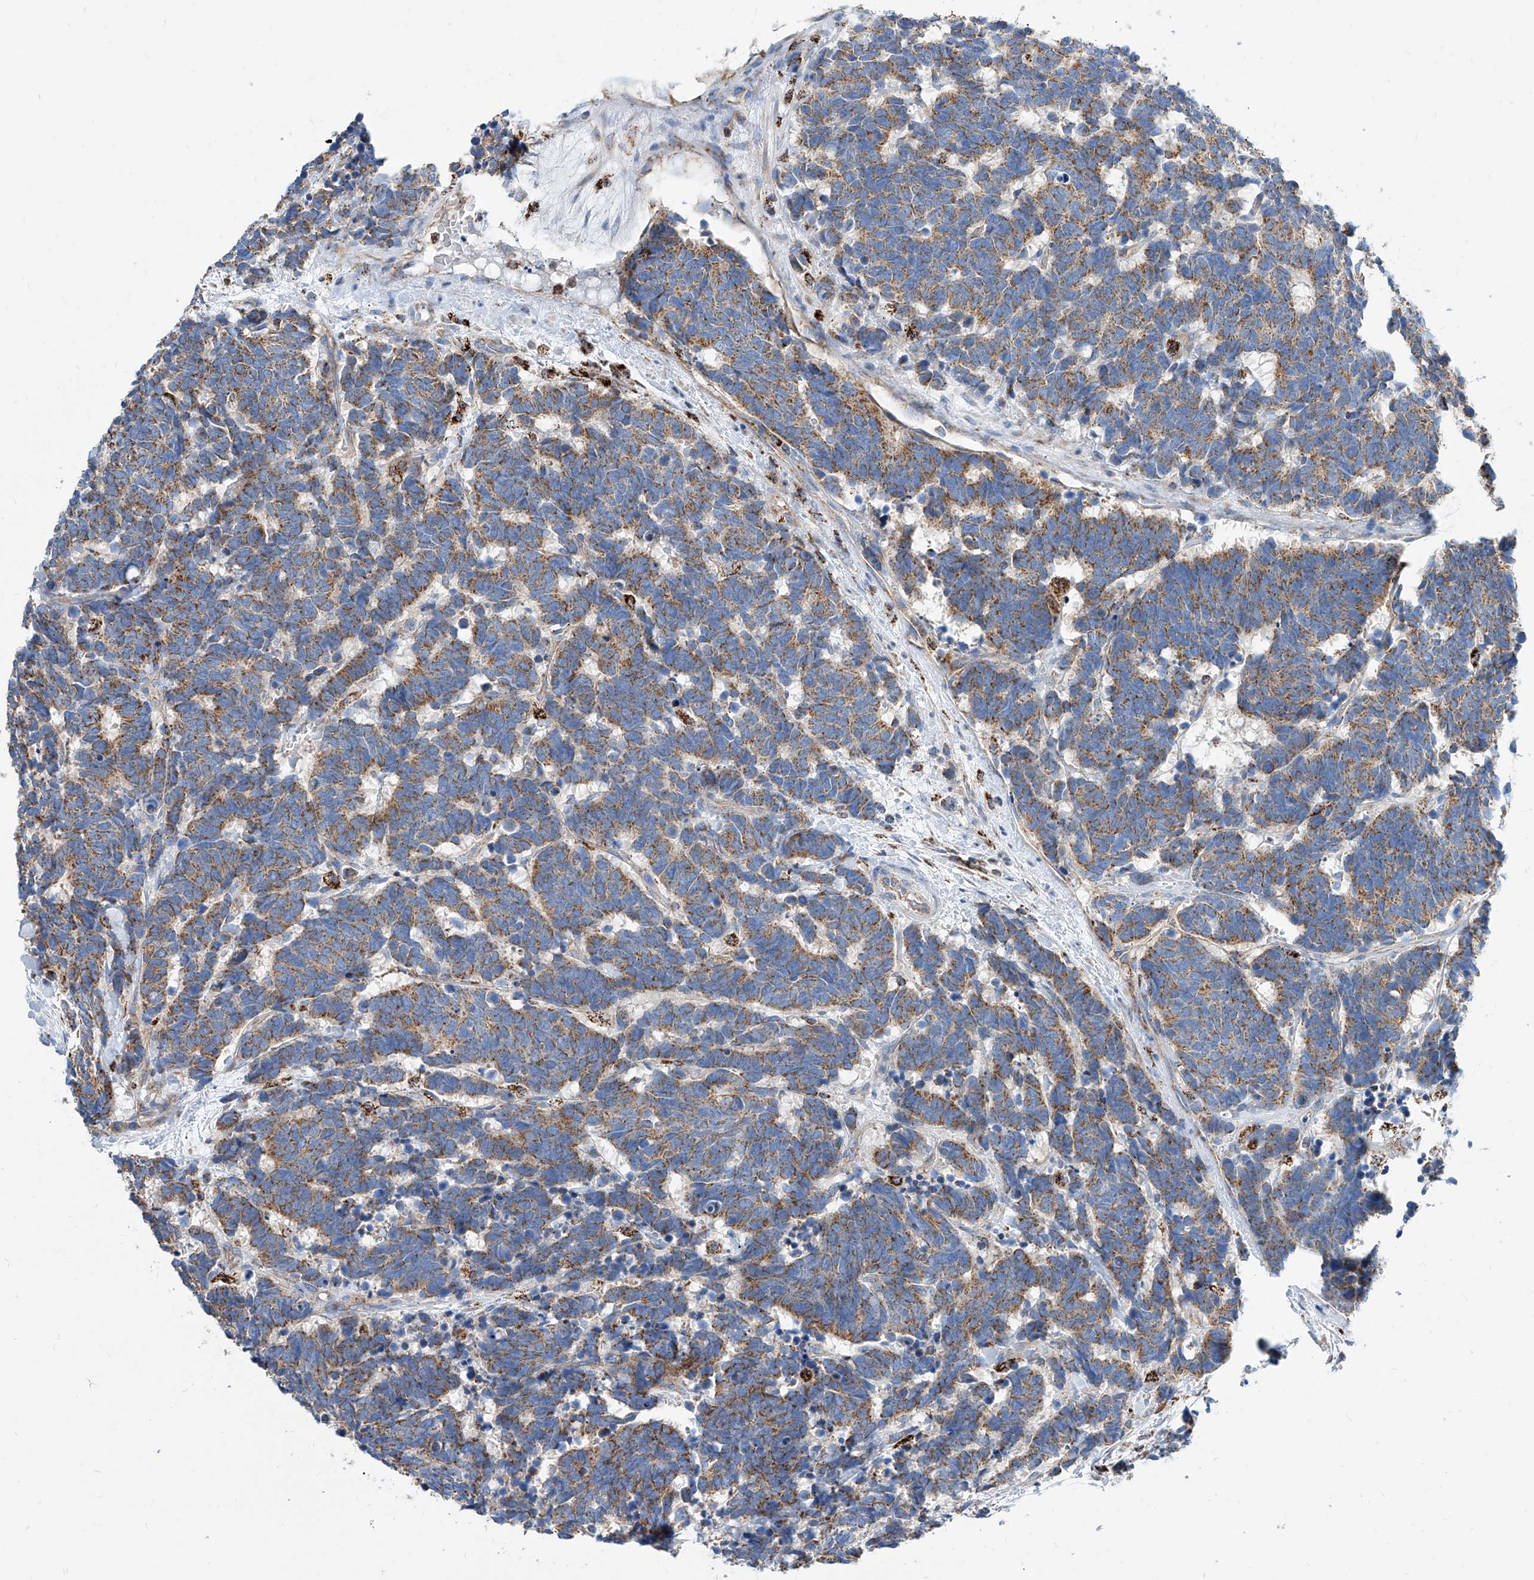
{"staining": {"intensity": "moderate", "quantity": ">75%", "location": "cytoplasmic/membranous"}, "tissue": "carcinoid", "cell_type": "Tumor cells", "image_type": "cancer", "snomed": [{"axis": "morphology", "description": "Carcinoma, NOS"}, {"axis": "morphology", "description": "Carcinoid, malignant, NOS"}, {"axis": "topography", "description": "Urinary bladder"}], "caption": "Immunohistochemical staining of human carcinoid demonstrates moderate cytoplasmic/membranous protein staining in approximately >75% of tumor cells. The protein is shown in brown color, while the nuclei are stained blue.", "gene": "CPNE5", "patient": {"sex": "male", "age": 57}}